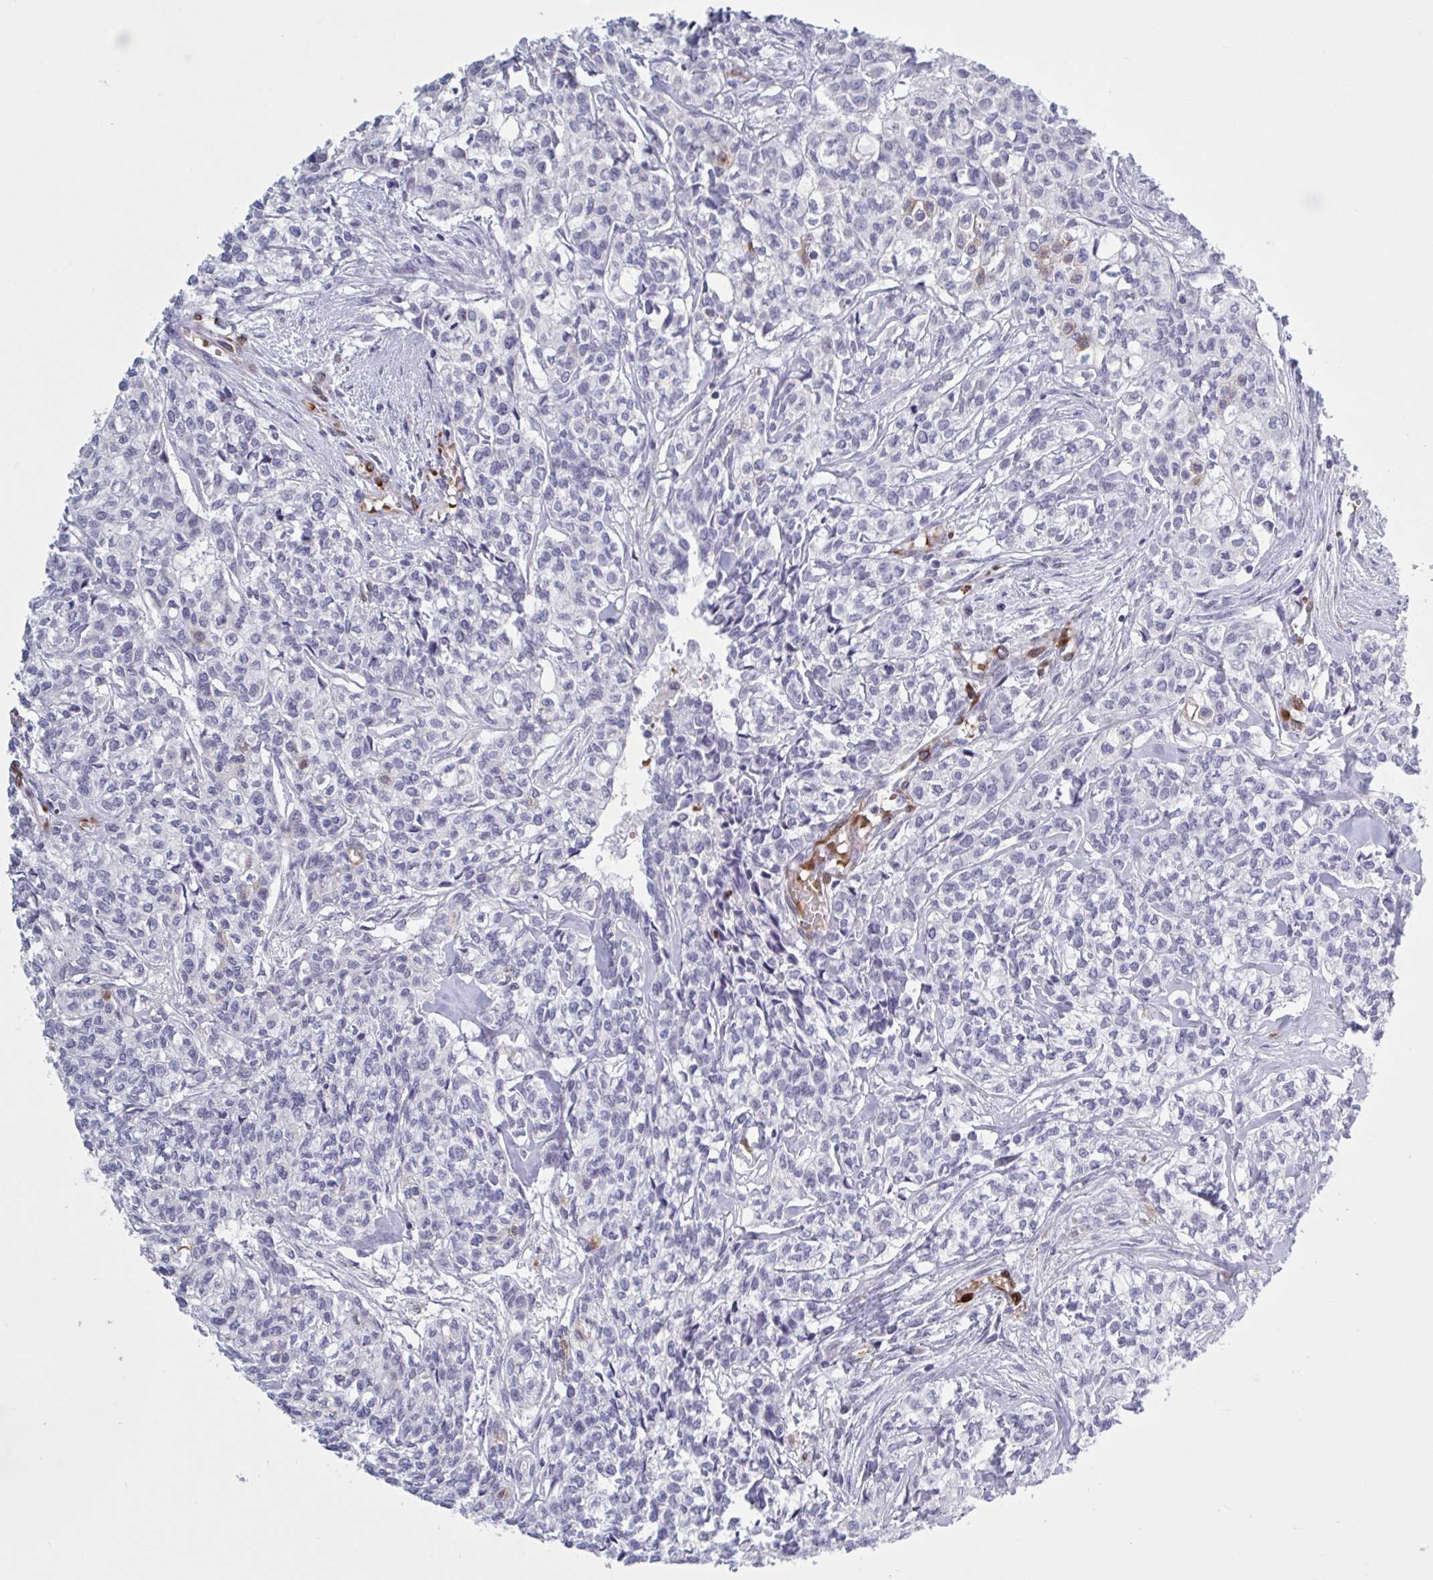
{"staining": {"intensity": "negative", "quantity": "none", "location": "none"}, "tissue": "head and neck cancer", "cell_type": "Tumor cells", "image_type": "cancer", "snomed": [{"axis": "morphology", "description": "Adenocarcinoma, NOS"}, {"axis": "topography", "description": "Head-Neck"}], "caption": "High magnification brightfield microscopy of head and neck cancer stained with DAB (brown) and counterstained with hematoxylin (blue): tumor cells show no significant expression. (Immunohistochemistry (ihc), brightfield microscopy, high magnification).", "gene": "HSD11B2", "patient": {"sex": "male", "age": 81}}